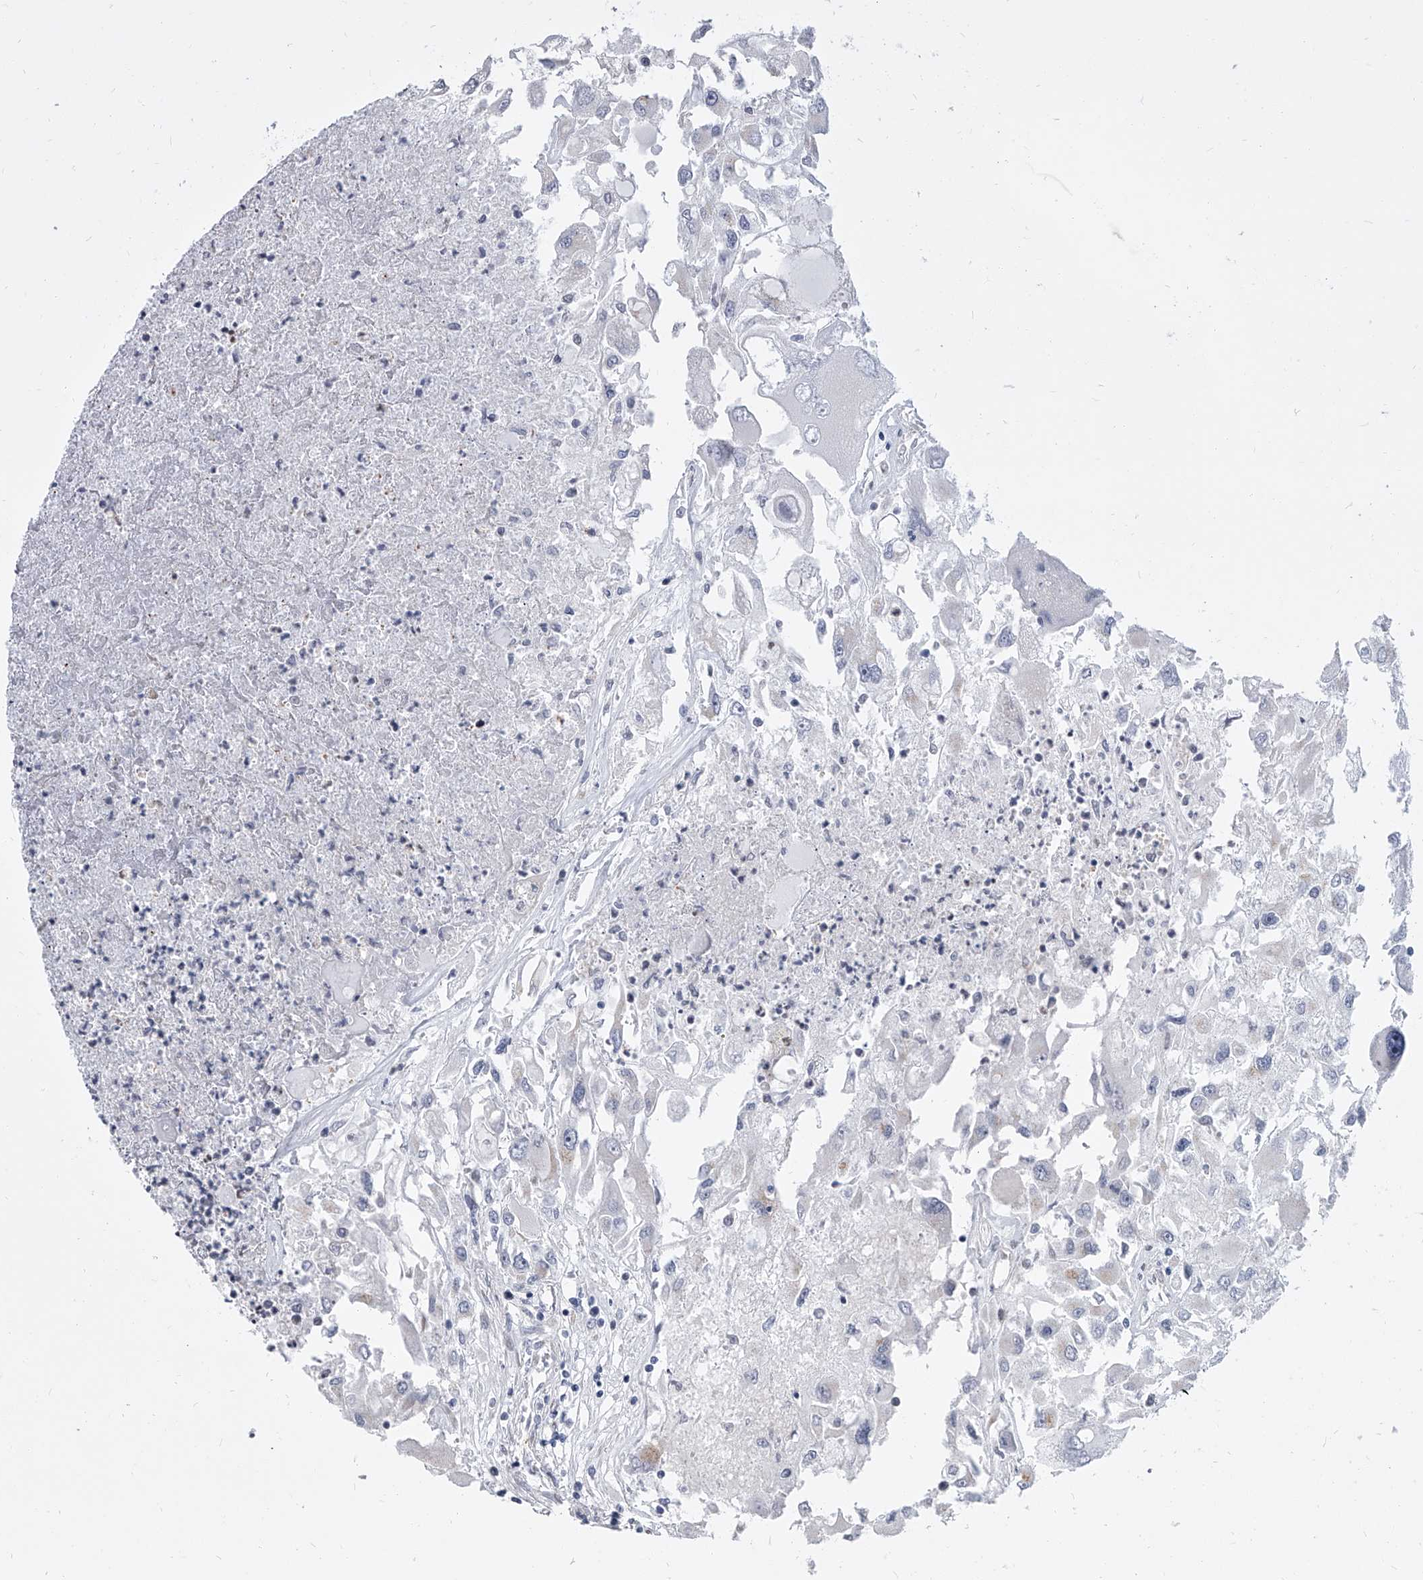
{"staining": {"intensity": "negative", "quantity": "none", "location": "none"}, "tissue": "renal cancer", "cell_type": "Tumor cells", "image_type": "cancer", "snomed": [{"axis": "morphology", "description": "Adenocarcinoma, NOS"}, {"axis": "topography", "description": "Kidney"}], "caption": "This is an immunohistochemistry image of adenocarcinoma (renal). There is no positivity in tumor cells.", "gene": "EVA1C", "patient": {"sex": "female", "age": 52}}